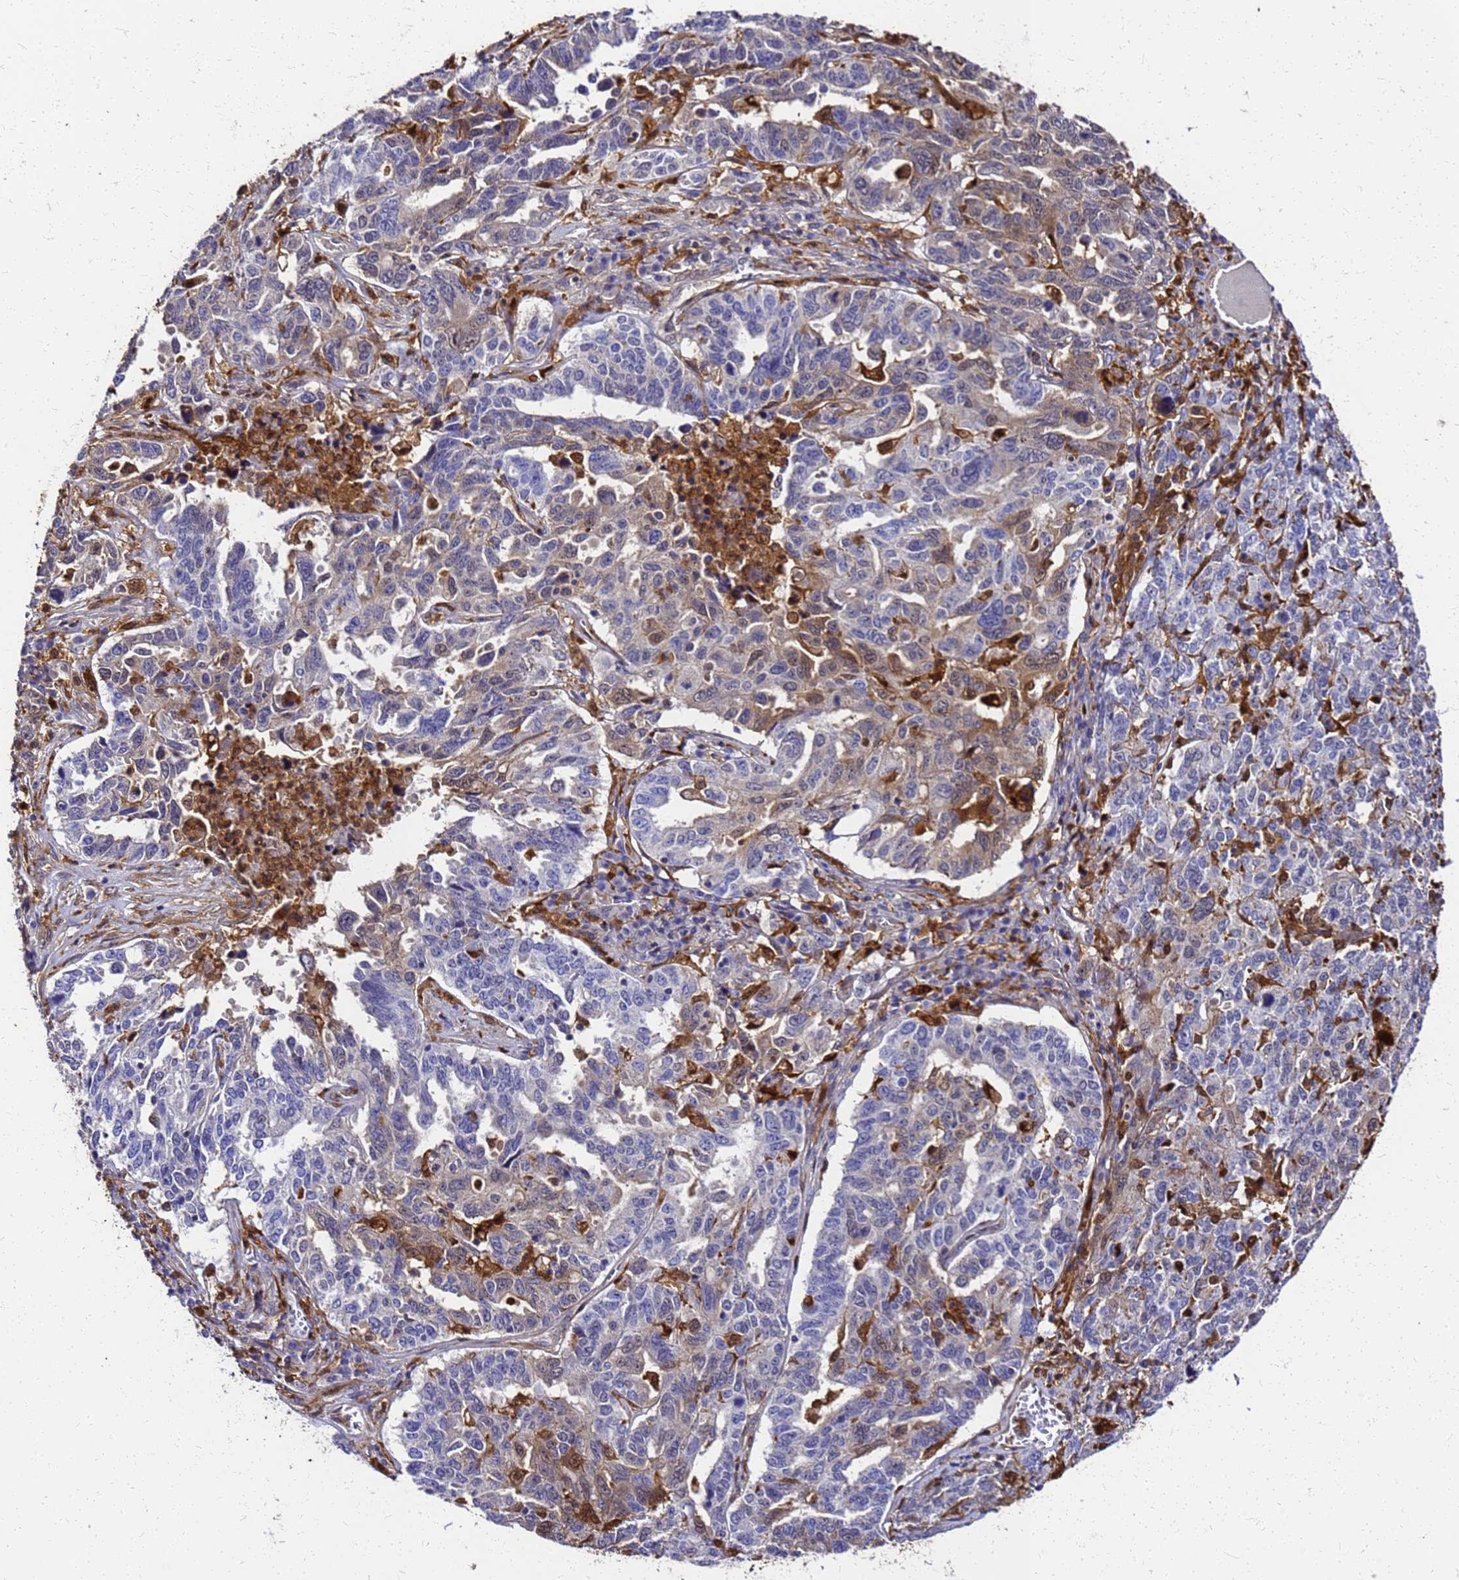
{"staining": {"intensity": "moderate", "quantity": "<25%", "location": "cytoplasmic/membranous,nuclear"}, "tissue": "ovarian cancer", "cell_type": "Tumor cells", "image_type": "cancer", "snomed": [{"axis": "morphology", "description": "Carcinoma, endometroid"}, {"axis": "topography", "description": "Ovary"}], "caption": "About <25% of tumor cells in human ovarian endometroid carcinoma demonstrate moderate cytoplasmic/membranous and nuclear protein positivity as visualized by brown immunohistochemical staining.", "gene": "S100A11", "patient": {"sex": "female", "age": 62}}